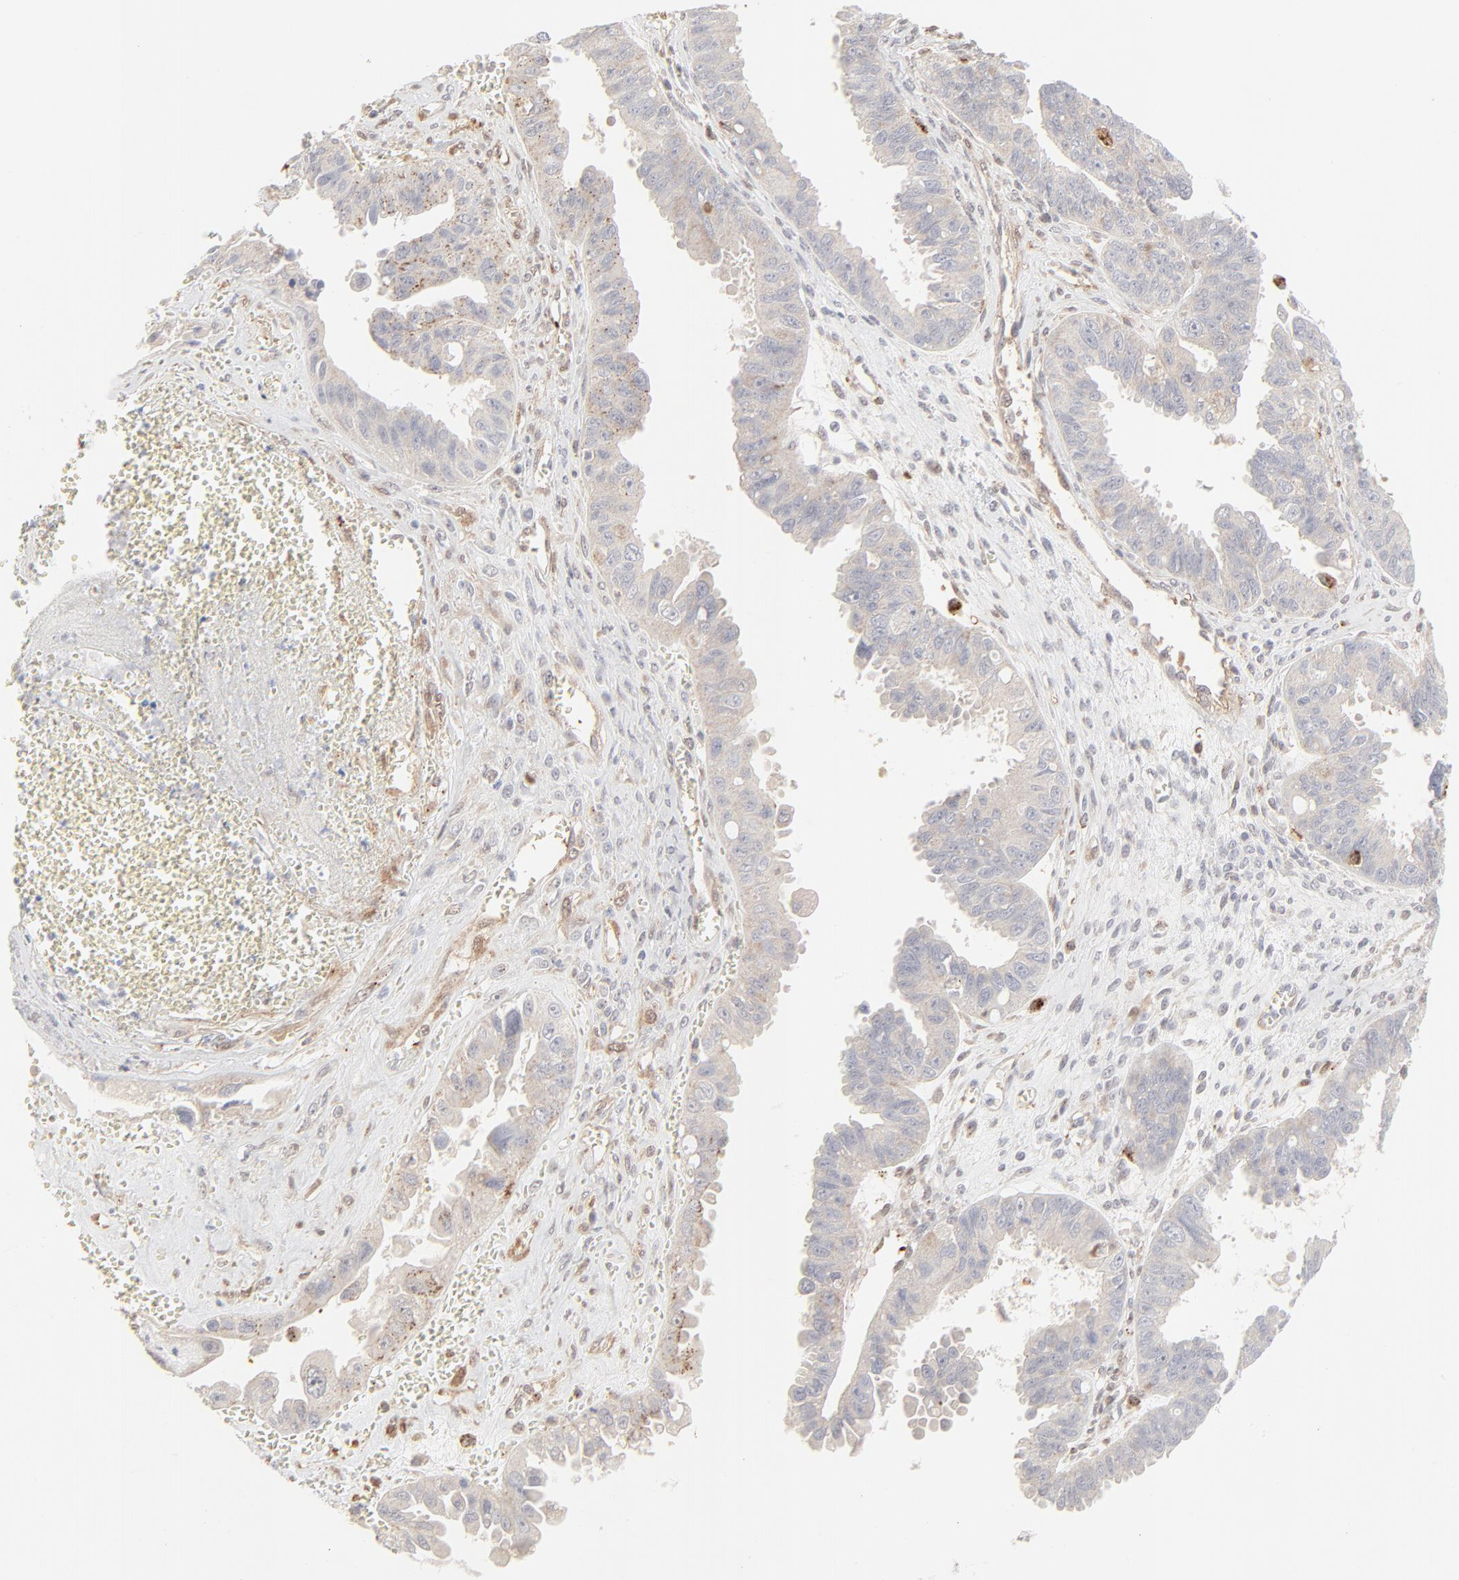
{"staining": {"intensity": "negative", "quantity": "none", "location": "none"}, "tissue": "ovarian cancer", "cell_type": "Tumor cells", "image_type": "cancer", "snomed": [{"axis": "morphology", "description": "Carcinoma, endometroid"}, {"axis": "topography", "description": "Ovary"}], "caption": "Human ovarian endometroid carcinoma stained for a protein using IHC exhibits no positivity in tumor cells.", "gene": "LGALS2", "patient": {"sex": "female", "age": 85}}